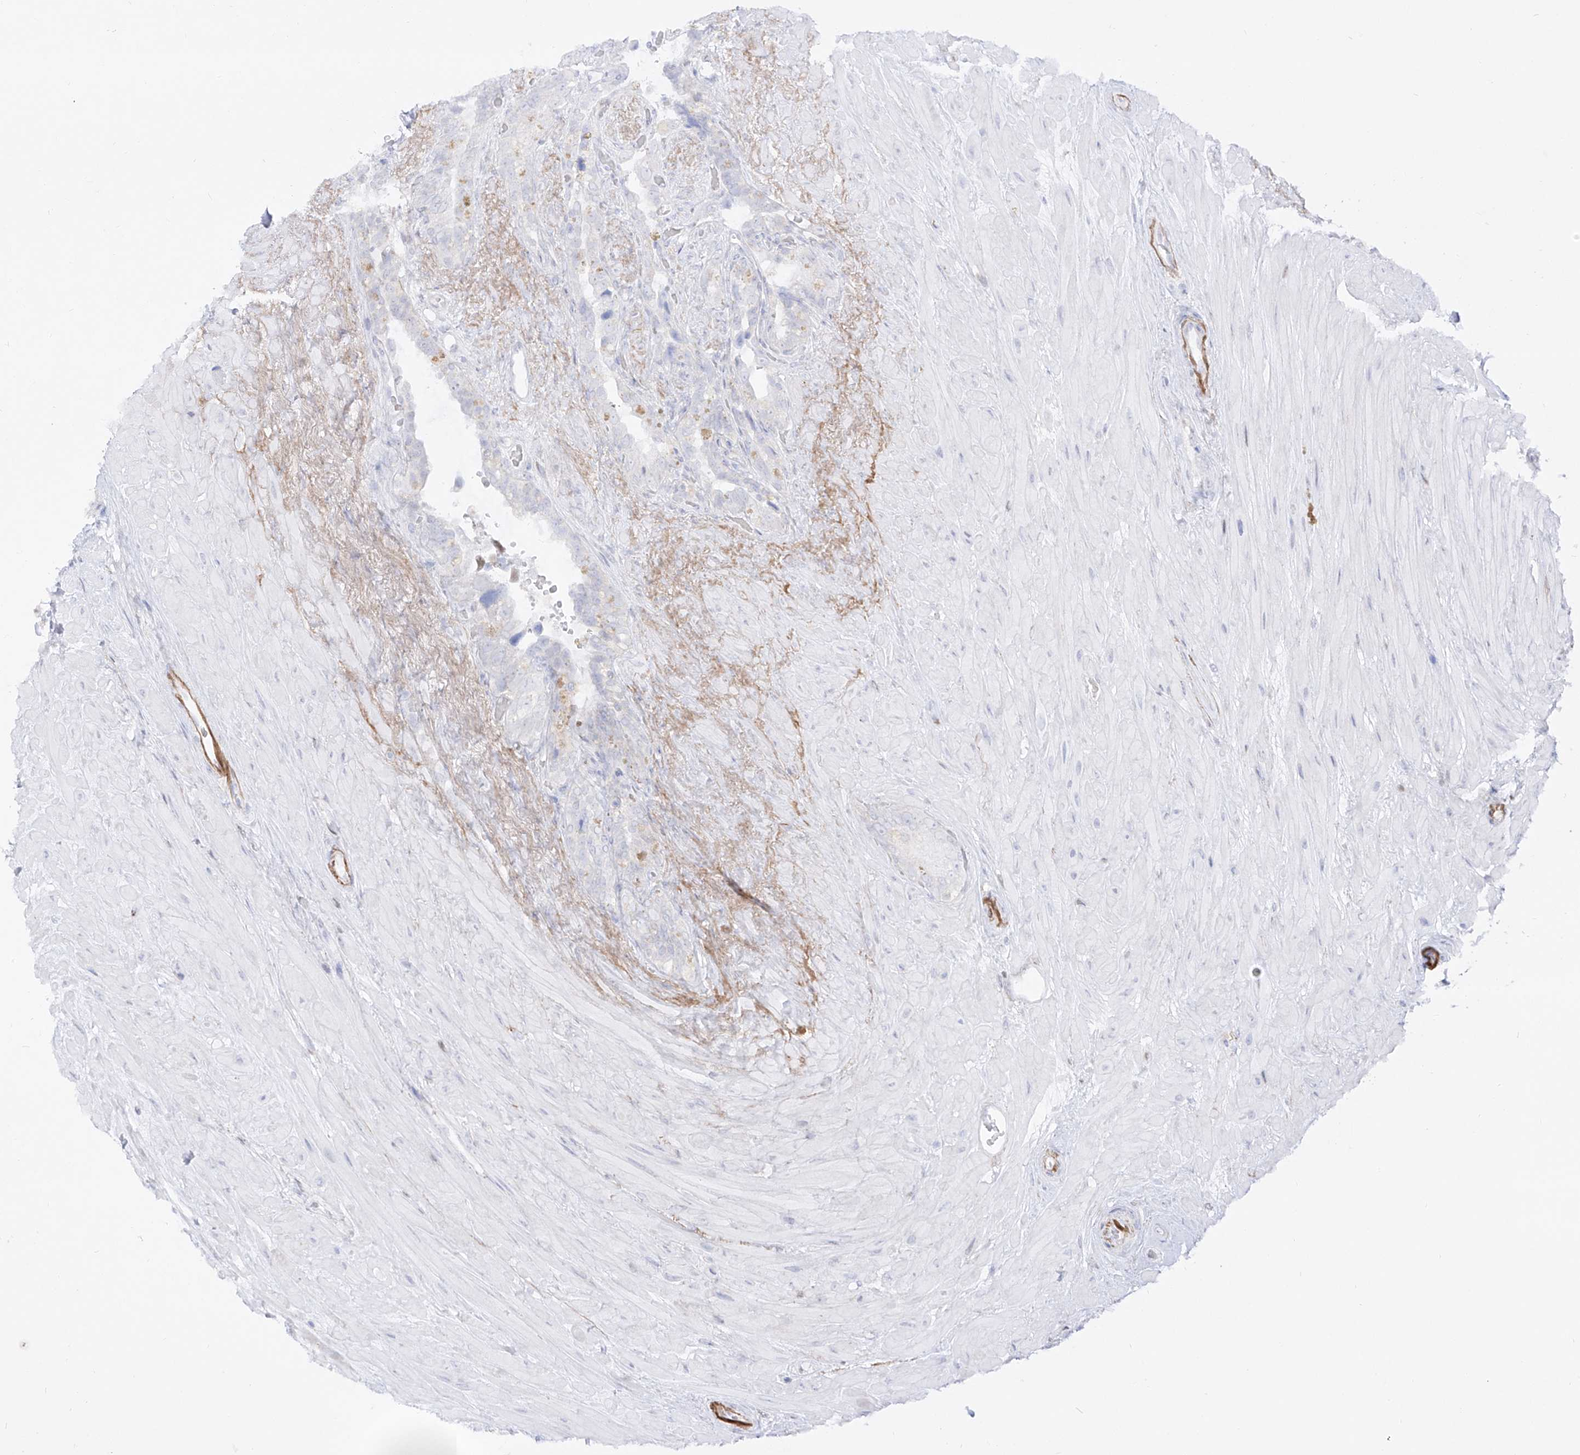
{"staining": {"intensity": "negative", "quantity": "none", "location": "none"}, "tissue": "seminal vesicle", "cell_type": "Glandular cells", "image_type": "normal", "snomed": [{"axis": "morphology", "description": "Normal tissue, NOS"}, {"axis": "topography", "description": "Seminal veicle"}], "caption": "Immunohistochemistry of normal human seminal vesicle displays no positivity in glandular cells. (Immunohistochemistry, brightfield microscopy, high magnification).", "gene": "DMKN", "patient": {"sex": "male", "age": 80}}